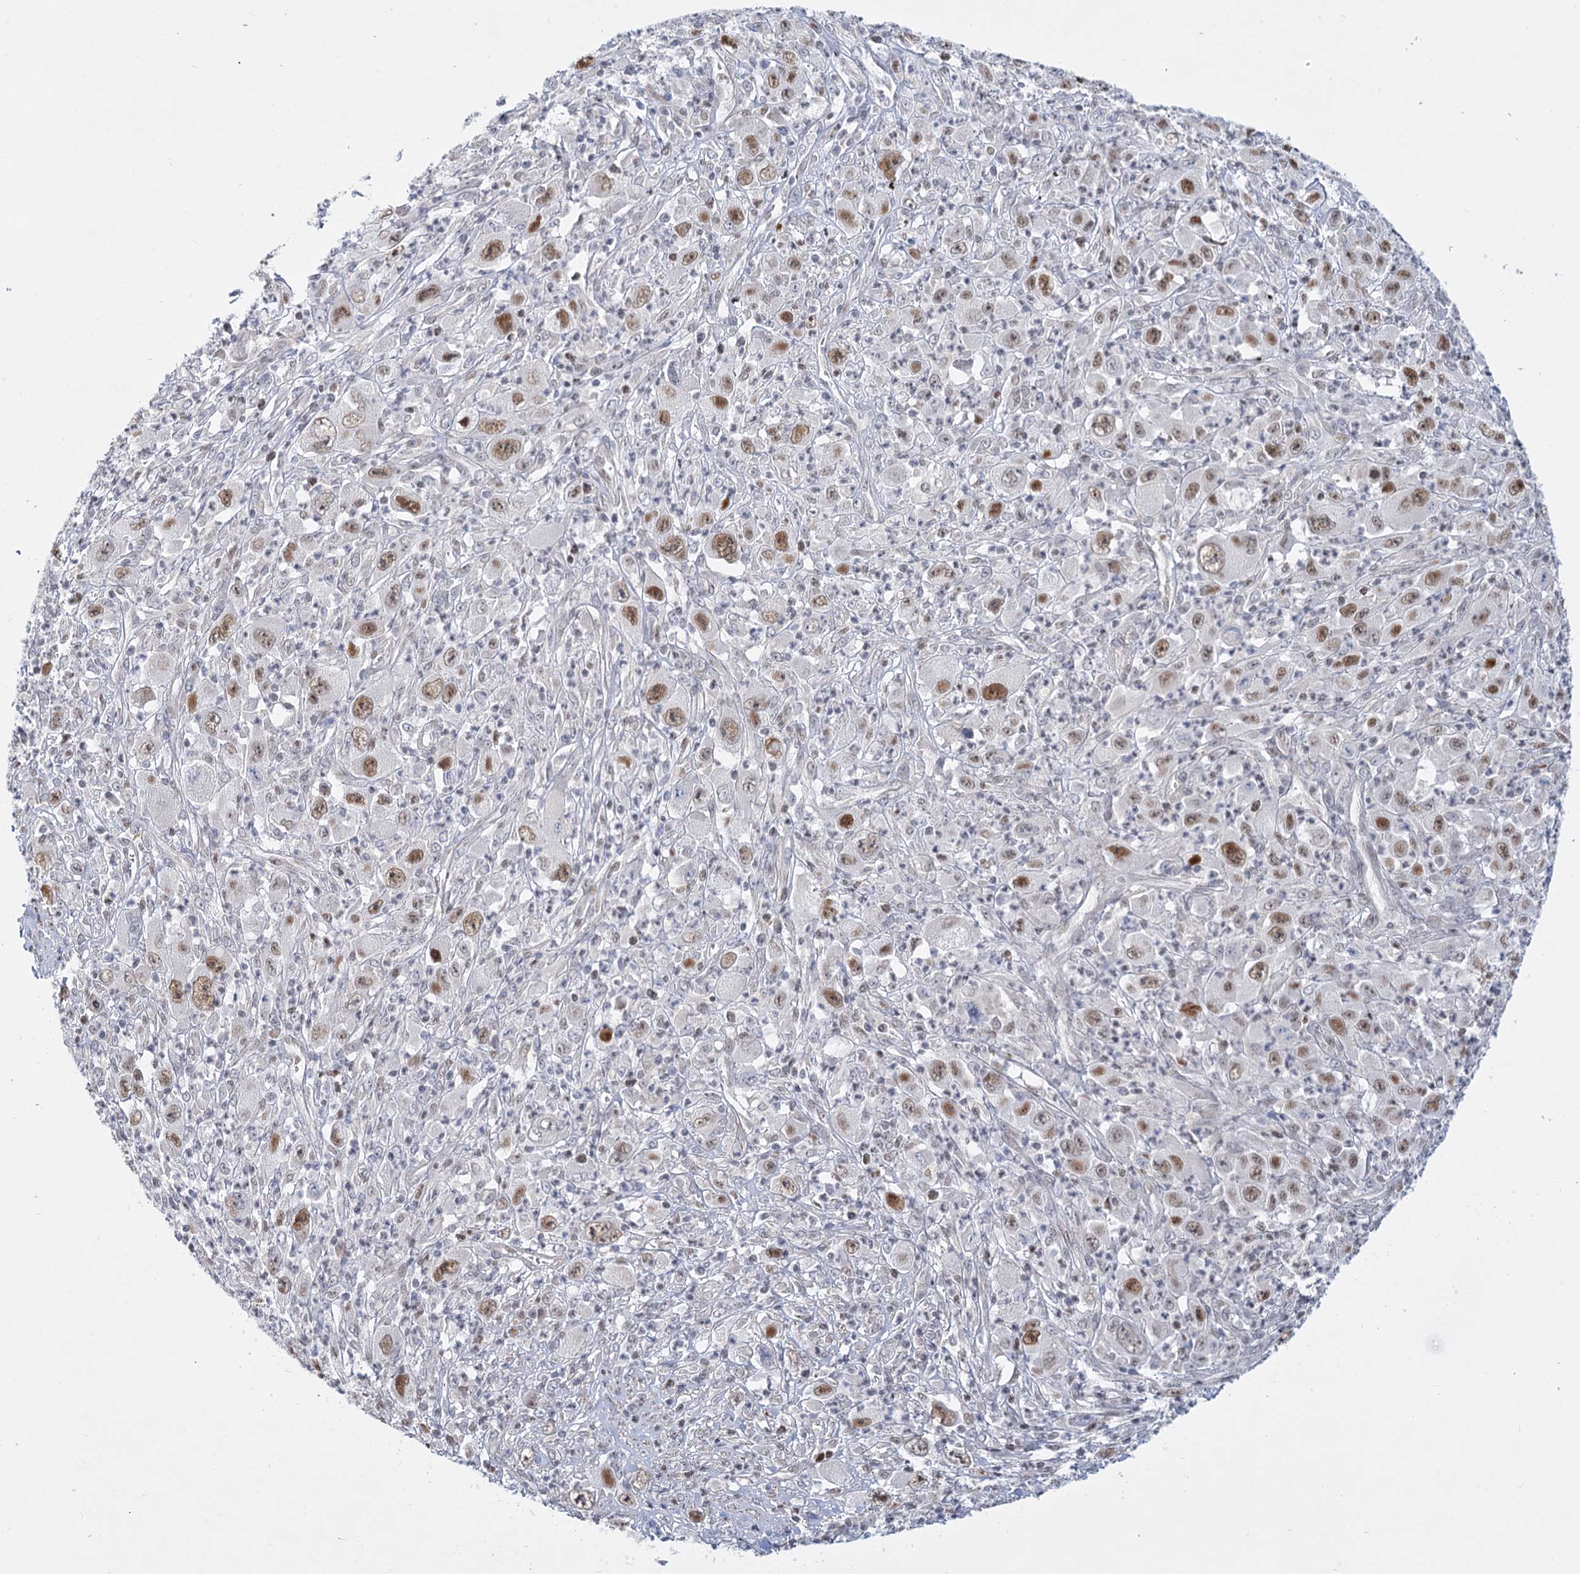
{"staining": {"intensity": "moderate", "quantity": "25%-75%", "location": "nuclear"}, "tissue": "melanoma", "cell_type": "Tumor cells", "image_type": "cancer", "snomed": [{"axis": "morphology", "description": "Malignant melanoma, Metastatic site"}, {"axis": "topography", "description": "Skin"}], "caption": "Malignant melanoma (metastatic site) tissue exhibits moderate nuclear staining in approximately 25%-75% of tumor cells, visualized by immunohistochemistry. (DAB (3,3'-diaminobenzidine) IHC with brightfield microscopy, high magnification).", "gene": "ARSI", "patient": {"sex": "female", "age": 56}}